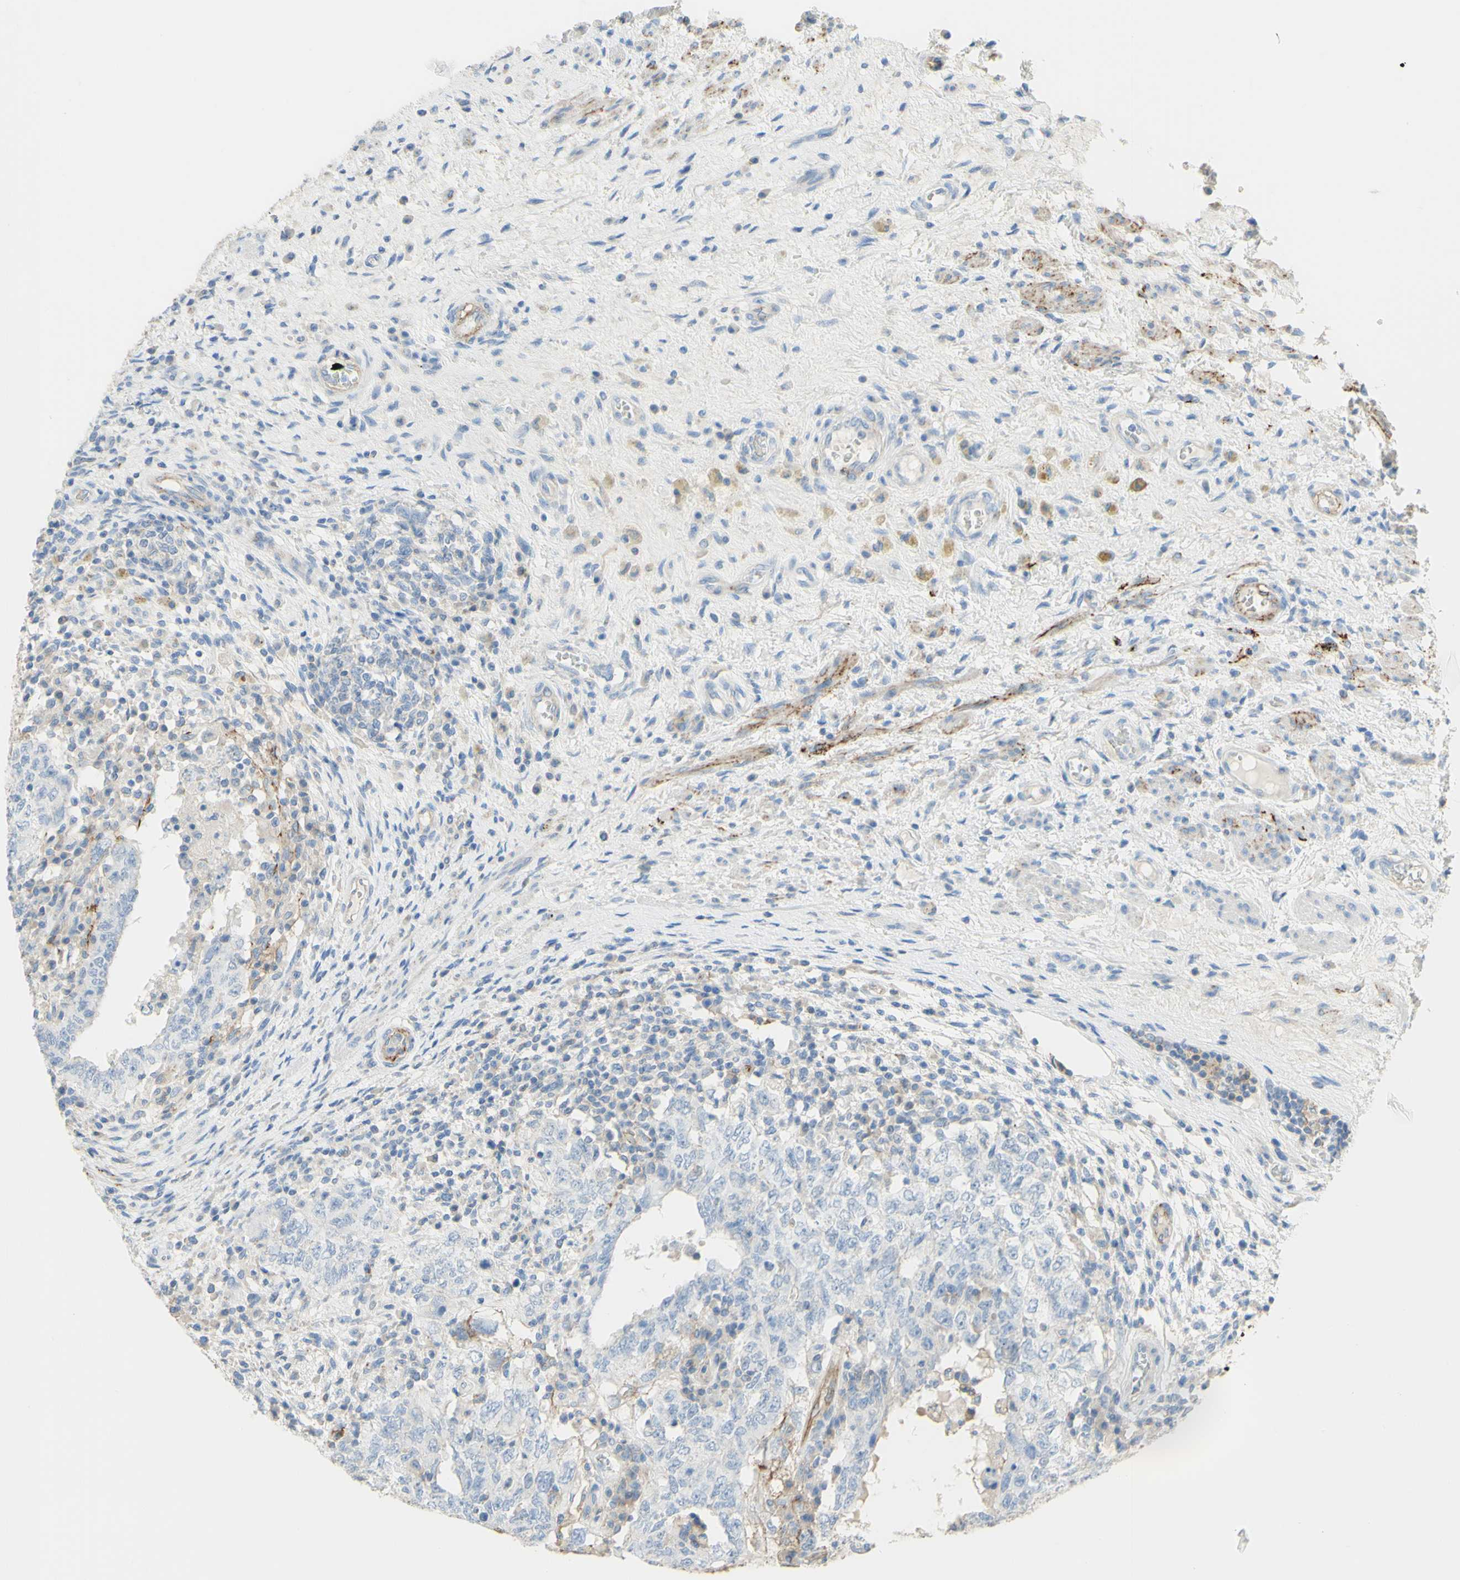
{"staining": {"intensity": "negative", "quantity": "none", "location": "none"}, "tissue": "testis cancer", "cell_type": "Tumor cells", "image_type": "cancer", "snomed": [{"axis": "morphology", "description": "Carcinoma, Embryonal, NOS"}, {"axis": "topography", "description": "Testis"}], "caption": "Immunohistochemistry (IHC) of human testis embryonal carcinoma reveals no staining in tumor cells. The staining was performed using DAB (3,3'-diaminobenzidine) to visualize the protein expression in brown, while the nuclei were stained in blue with hematoxylin (Magnification: 20x).", "gene": "ALCAM", "patient": {"sex": "male", "age": 26}}